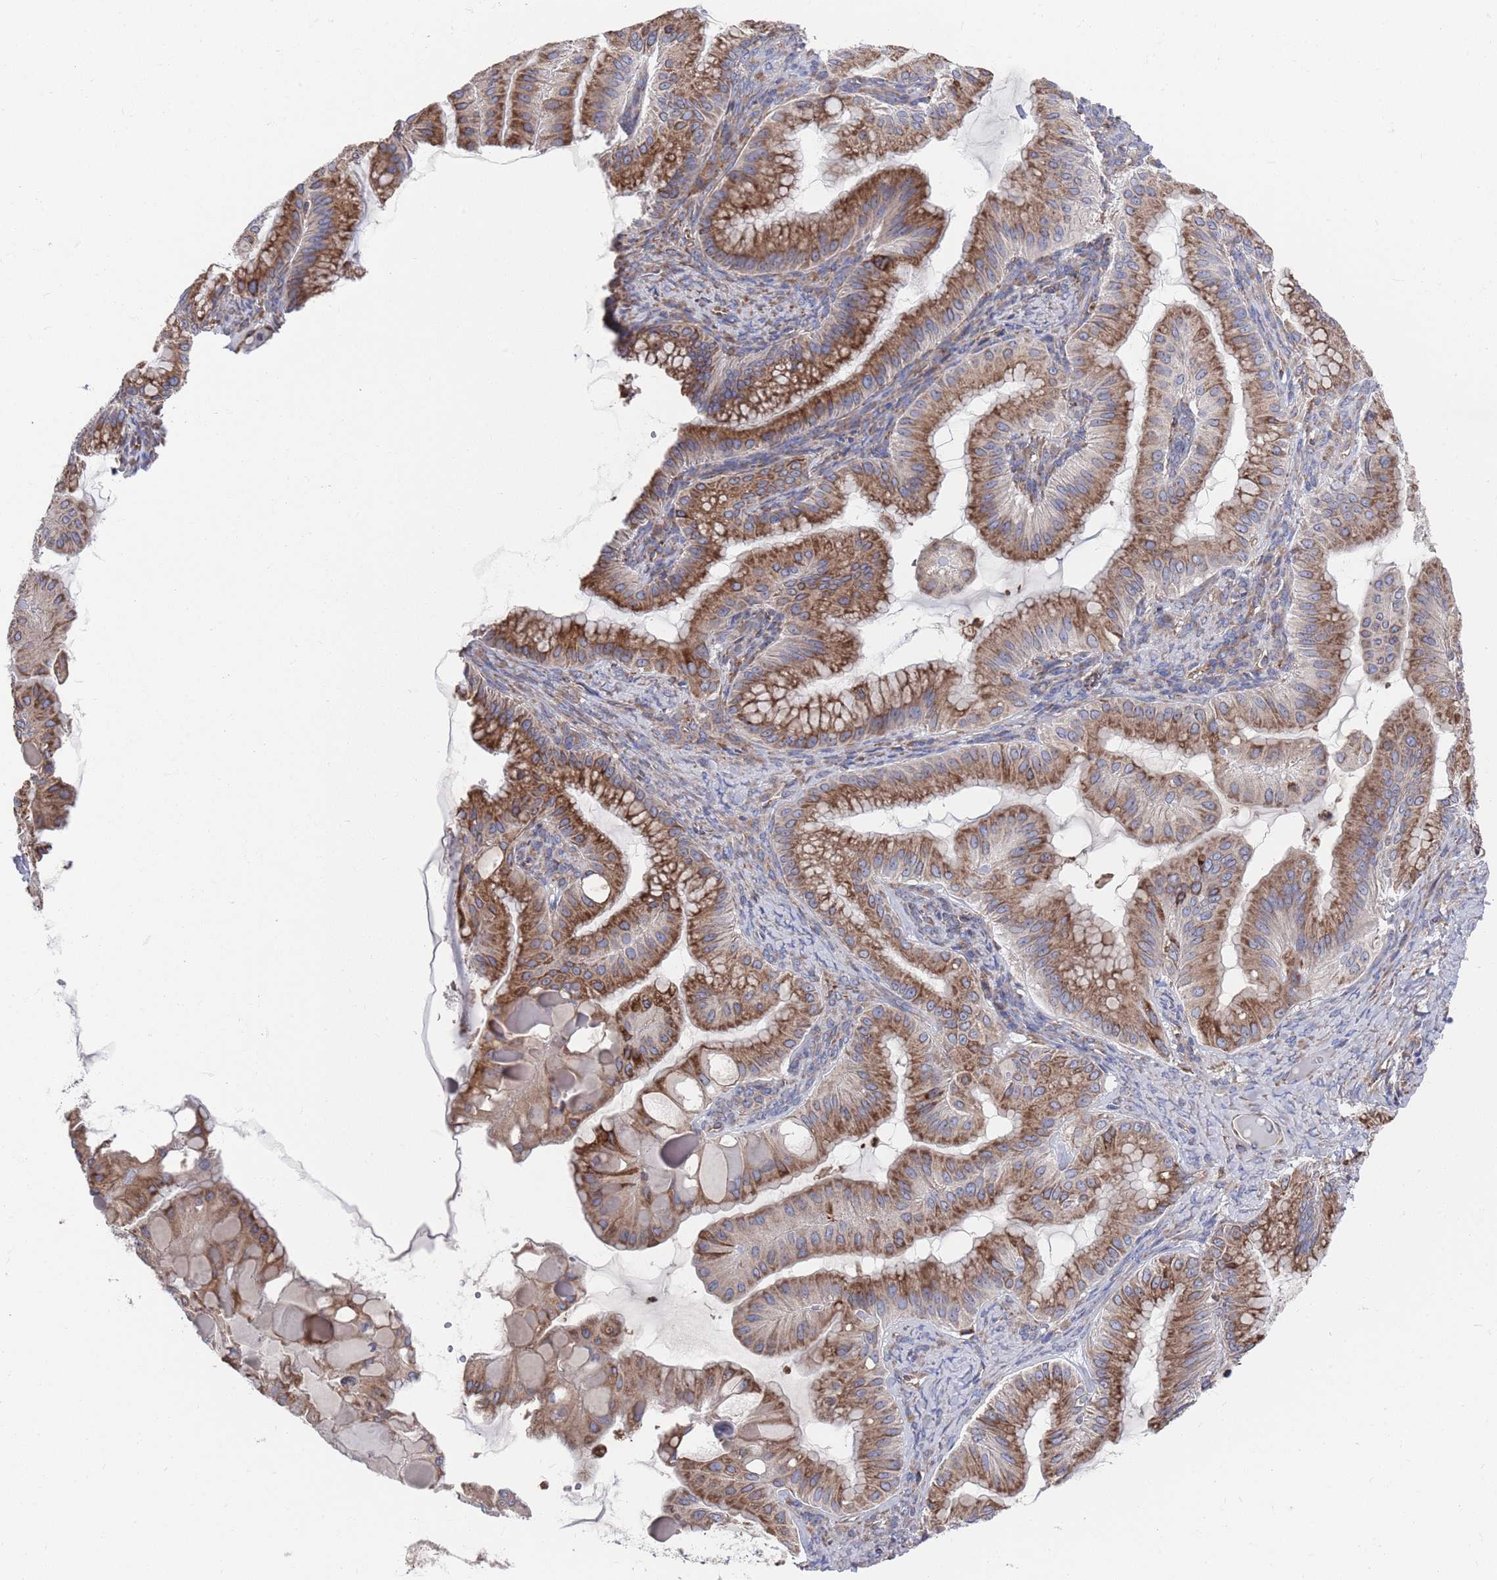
{"staining": {"intensity": "moderate", "quantity": ">75%", "location": "cytoplasmic/membranous"}, "tissue": "ovarian cancer", "cell_type": "Tumor cells", "image_type": "cancer", "snomed": [{"axis": "morphology", "description": "Cystadenocarcinoma, mucinous, NOS"}, {"axis": "topography", "description": "Ovary"}], "caption": "Human ovarian cancer stained for a protein (brown) shows moderate cytoplasmic/membranous positive staining in about >75% of tumor cells.", "gene": "GID8", "patient": {"sex": "female", "age": 61}}